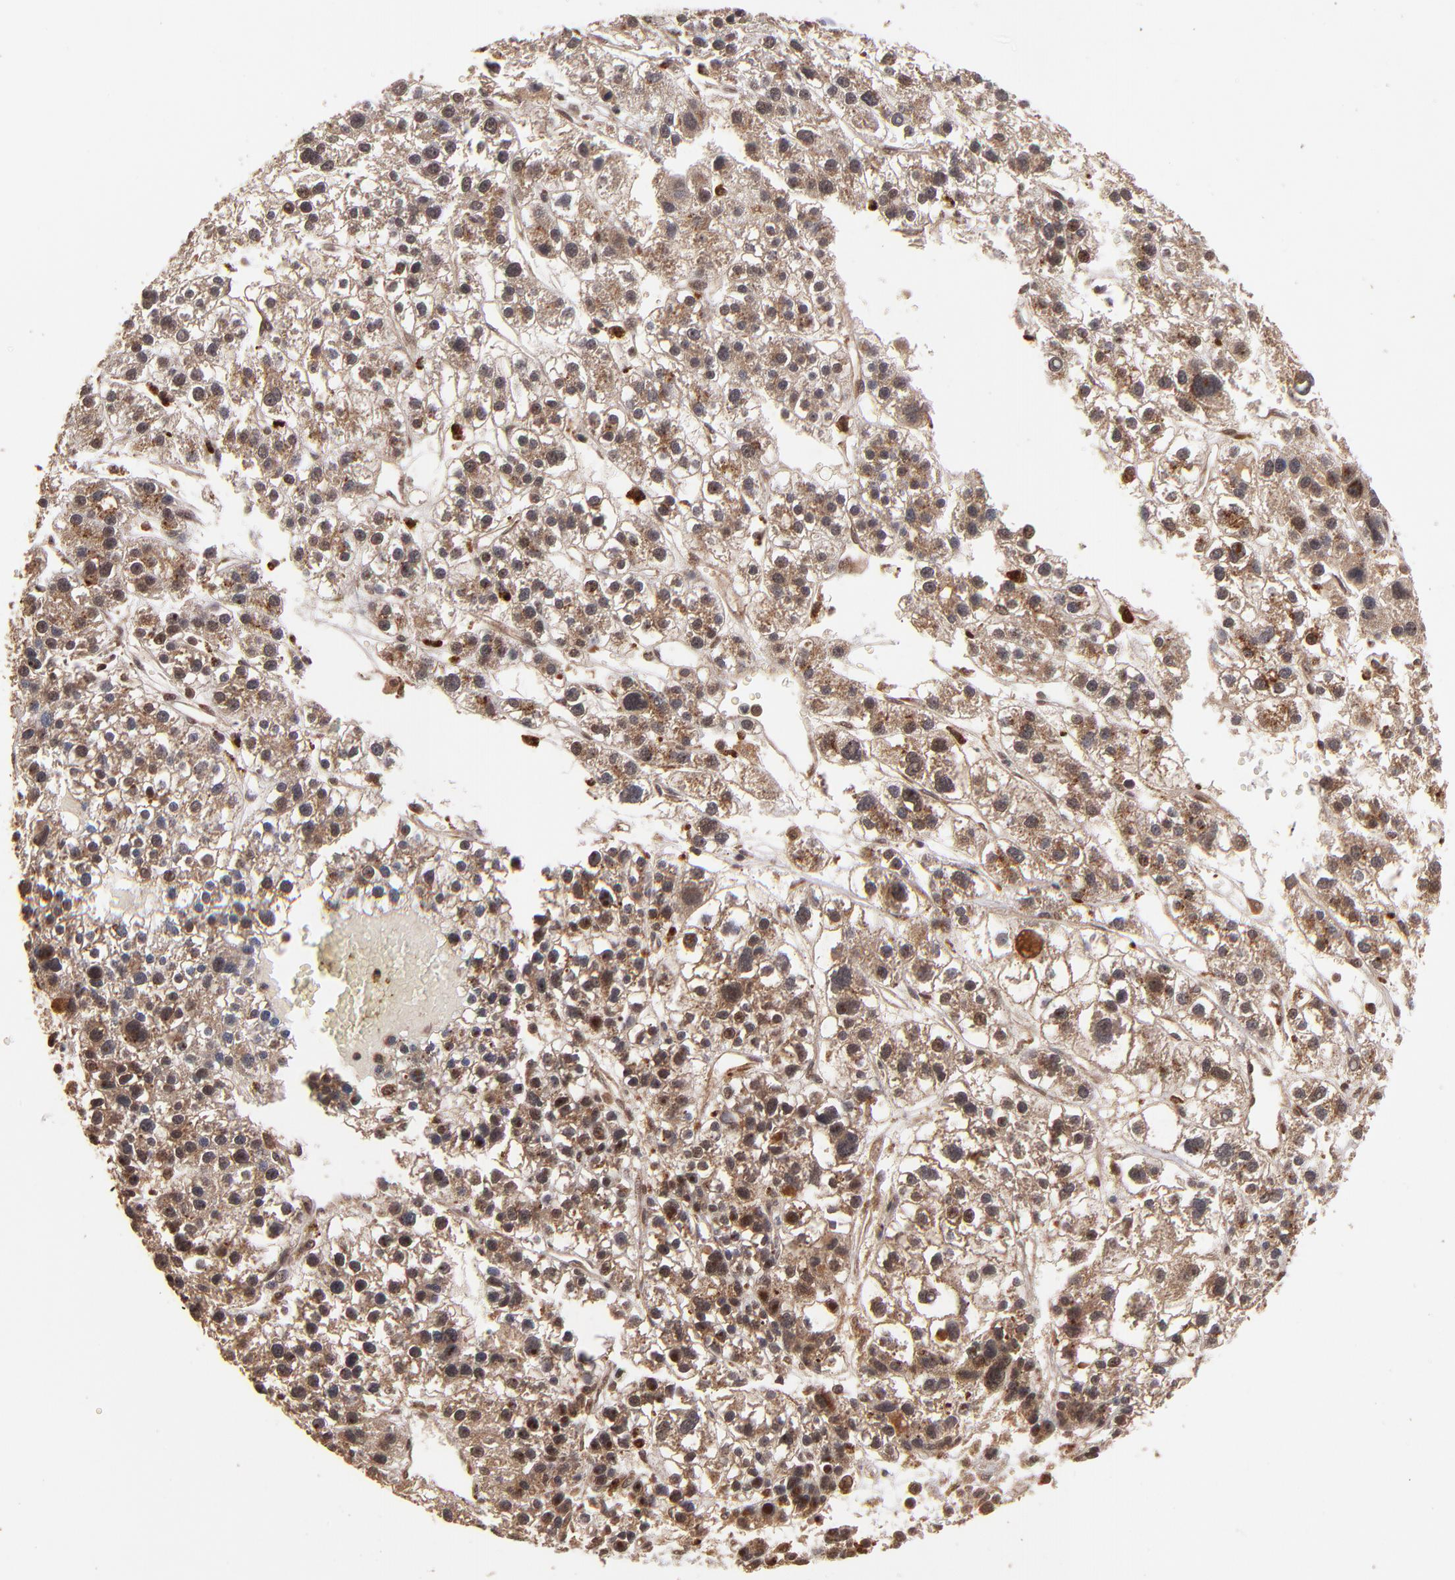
{"staining": {"intensity": "strong", "quantity": ">75%", "location": "cytoplasmic/membranous"}, "tissue": "liver cancer", "cell_type": "Tumor cells", "image_type": "cancer", "snomed": [{"axis": "morphology", "description": "Carcinoma, Hepatocellular, NOS"}, {"axis": "topography", "description": "Liver"}], "caption": "Tumor cells reveal high levels of strong cytoplasmic/membranous positivity in approximately >75% of cells in human liver cancer (hepatocellular carcinoma).", "gene": "NFE2L2", "patient": {"sex": "female", "age": 85}}